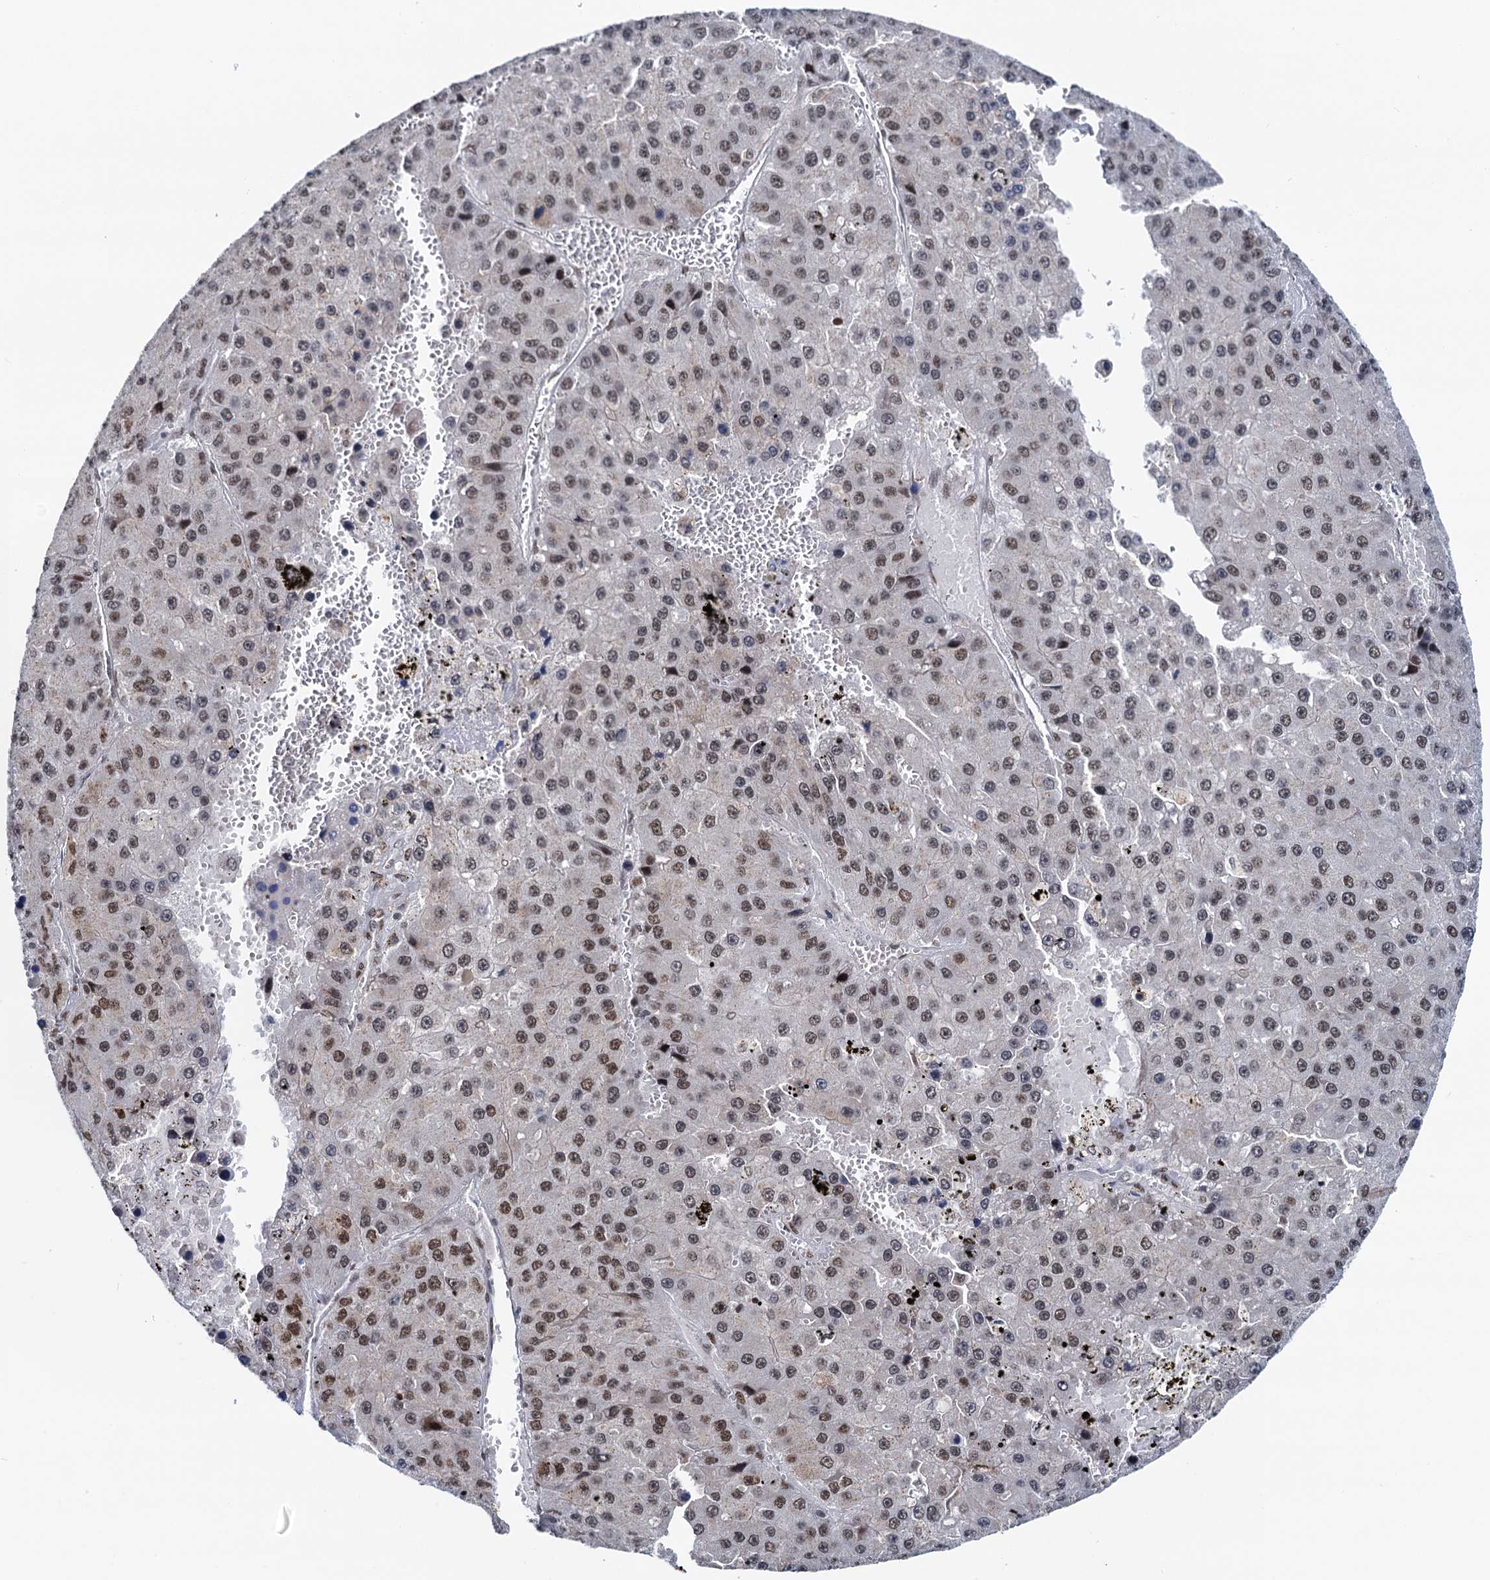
{"staining": {"intensity": "moderate", "quantity": ">75%", "location": "nuclear"}, "tissue": "liver cancer", "cell_type": "Tumor cells", "image_type": "cancer", "snomed": [{"axis": "morphology", "description": "Carcinoma, Hepatocellular, NOS"}, {"axis": "topography", "description": "Liver"}], "caption": "Immunohistochemical staining of liver cancer demonstrates medium levels of moderate nuclear staining in approximately >75% of tumor cells.", "gene": "RUFY2", "patient": {"sex": "female", "age": 73}}